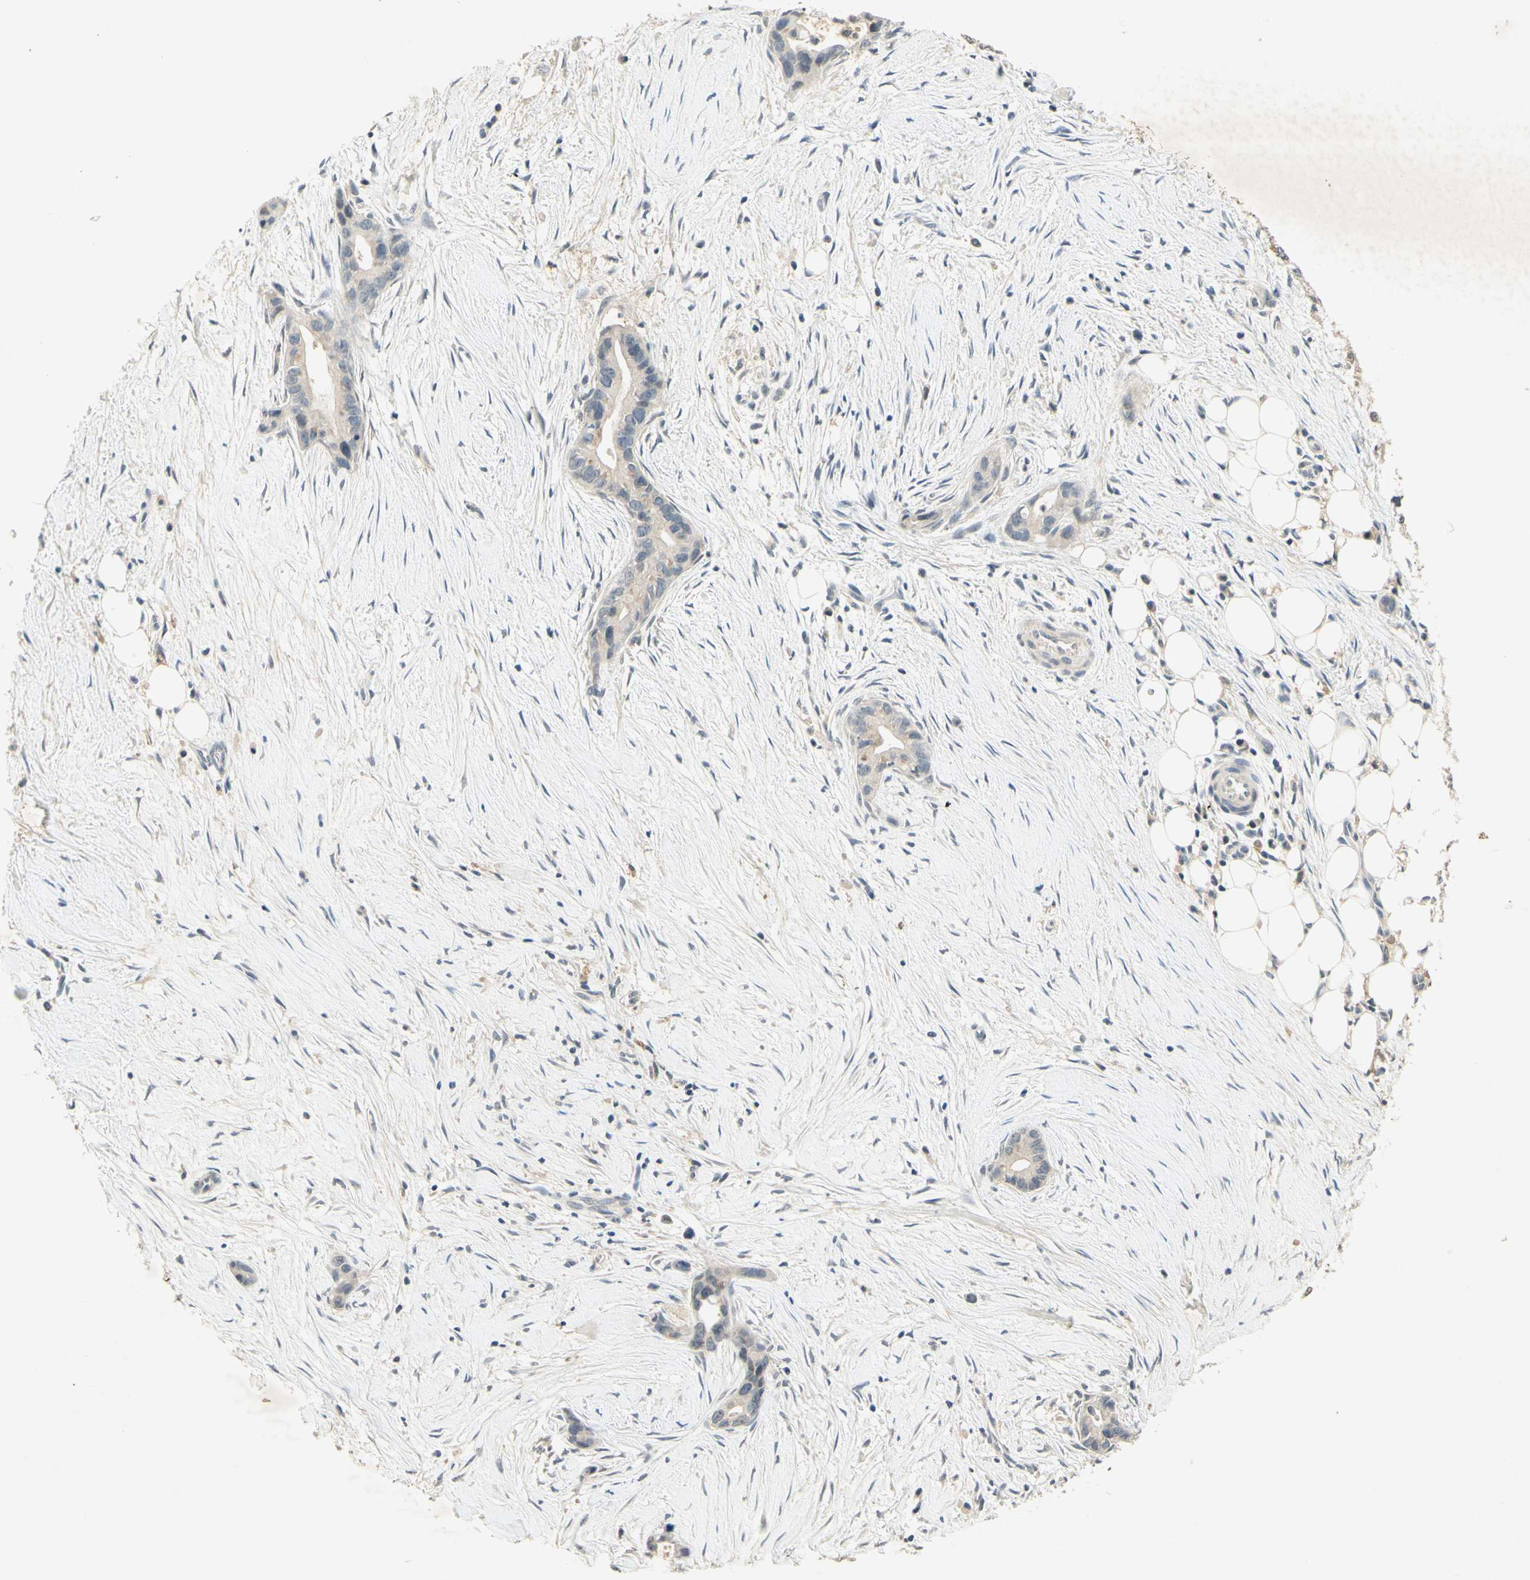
{"staining": {"intensity": "negative", "quantity": "none", "location": "none"}, "tissue": "liver cancer", "cell_type": "Tumor cells", "image_type": "cancer", "snomed": [{"axis": "morphology", "description": "Cholangiocarcinoma"}, {"axis": "topography", "description": "Liver"}], "caption": "Cholangiocarcinoma (liver) stained for a protein using IHC reveals no positivity tumor cells.", "gene": "GLI1", "patient": {"sex": "female", "age": 55}}